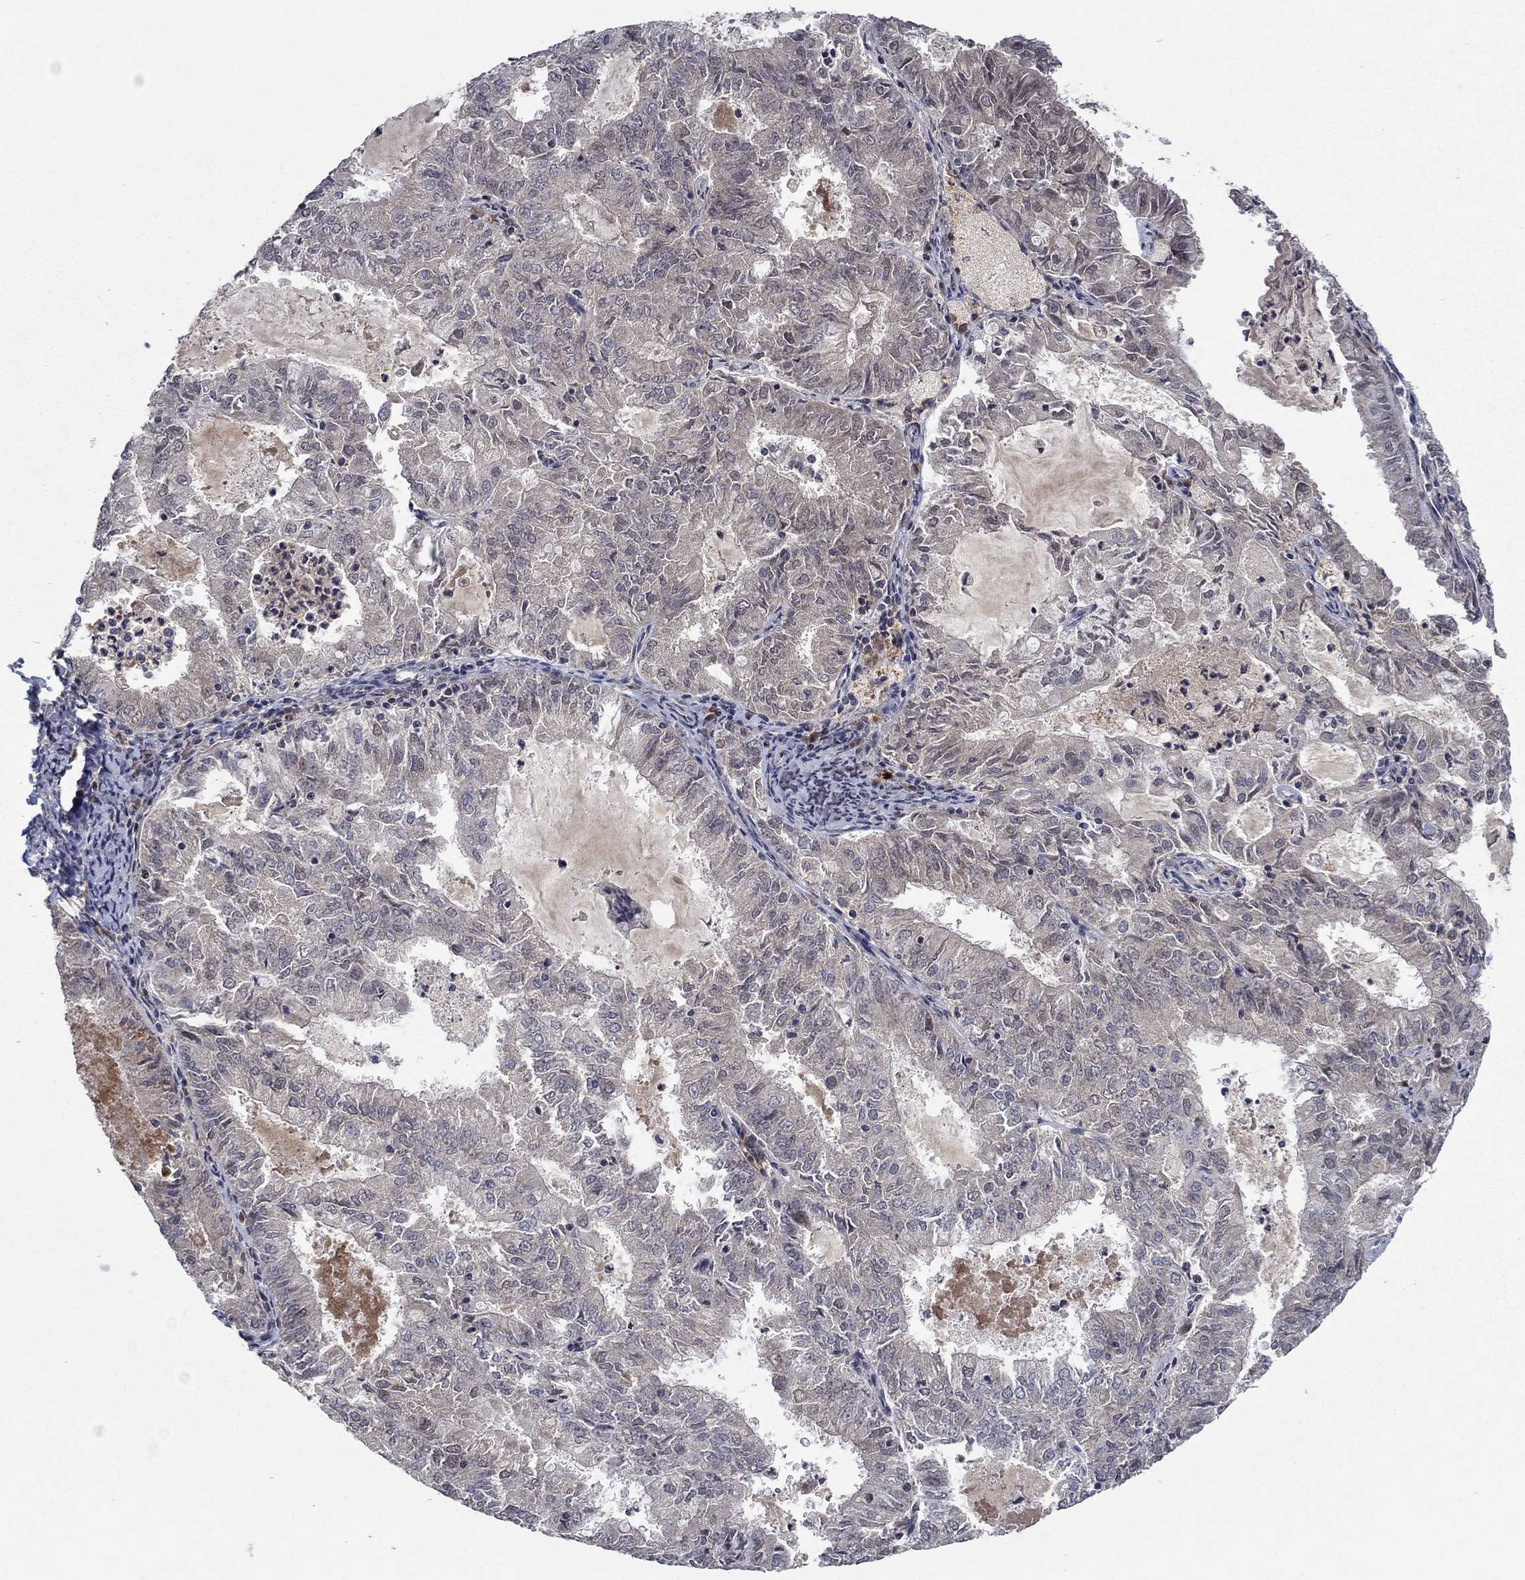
{"staining": {"intensity": "negative", "quantity": "none", "location": "none"}, "tissue": "endometrial cancer", "cell_type": "Tumor cells", "image_type": "cancer", "snomed": [{"axis": "morphology", "description": "Adenocarcinoma, NOS"}, {"axis": "topography", "description": "Endometrium"}], "caption": "This histopathology image is of endometrial cancer stained with immunohistochemistry to label a protein in brown with the nuclei are counter-stained blue. There is no positivity in tumor cells.", "gene": "IL4", "patient": {"sex": "female", "age": 57}}